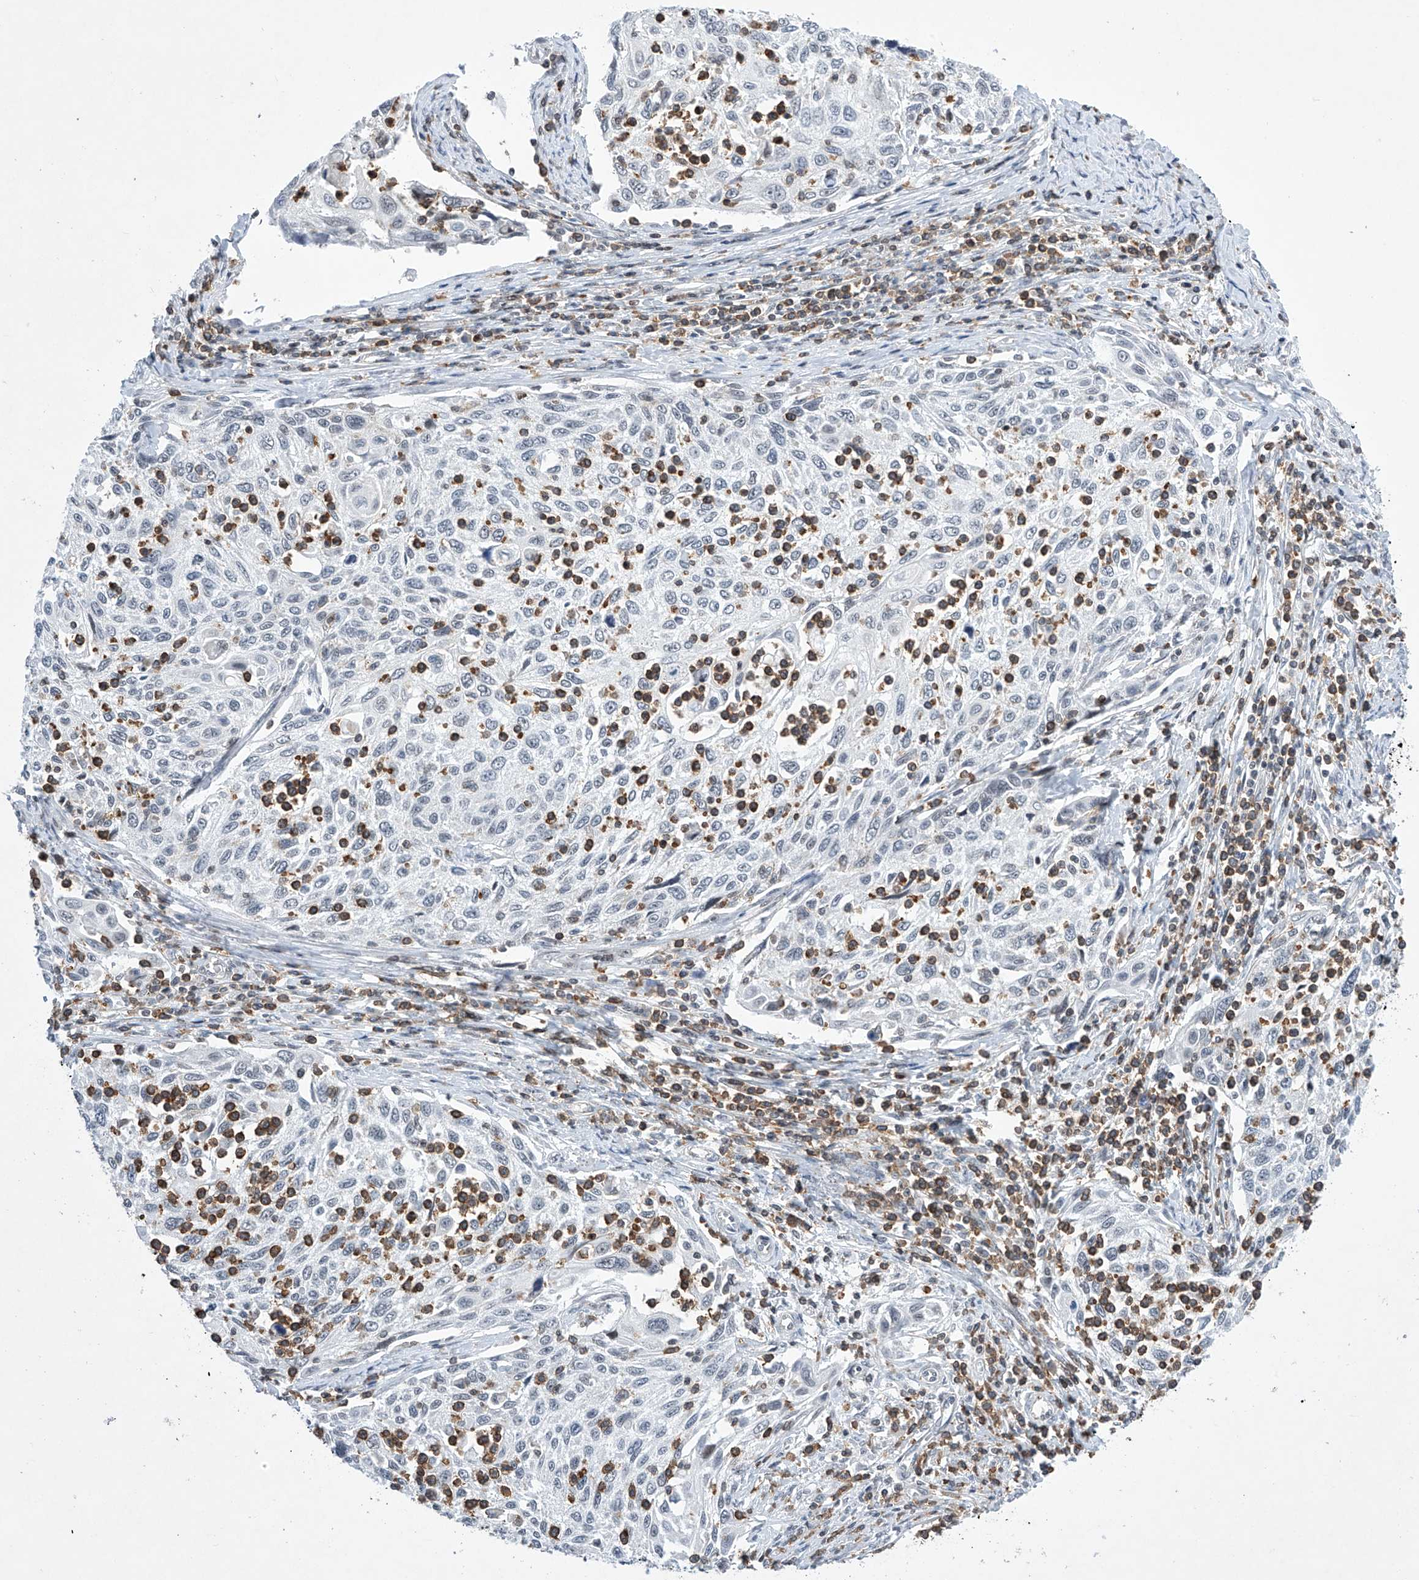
{"staining": {"intensity": "negative", "quantity": "none", "location": "none"}, "tissue": "cervical cancer", "cell_type": "Tumor cells", "image_type": "cancer", "snomed": [{"axis": "morphology", "description": "Squamous cell carcinoma, NOS"}, {"axis": "topography", "description": "Cervix"}], "caption": "There is no significant expression in tumor cells of cervical squamous cell carcinoma. (Immunohistochemistry, brightfield microscopy, high magnification).", "gene": "MSL3", "patient": {"sex": "female", "age": 70}}